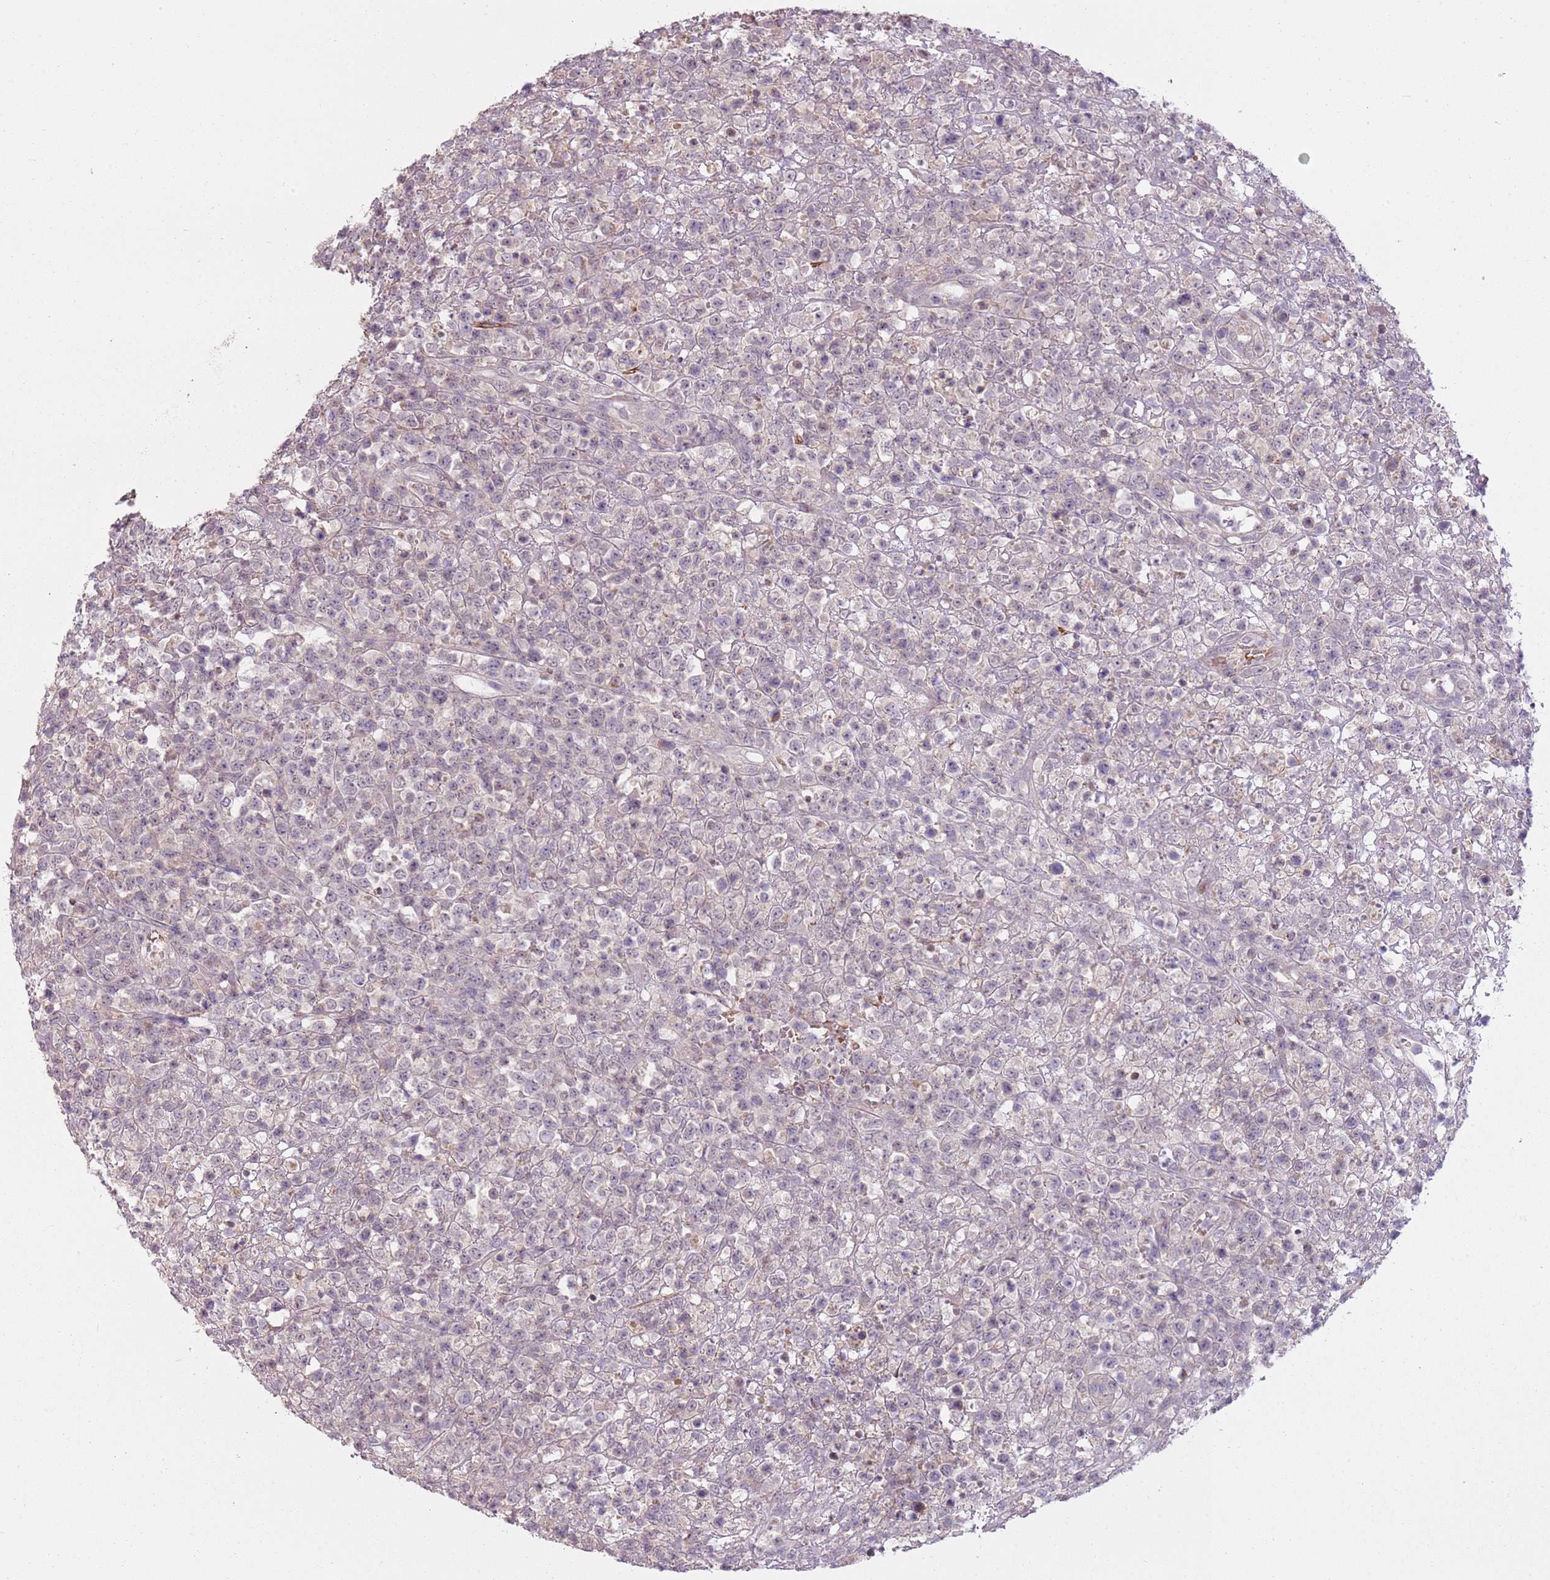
{"staining": {"intensity": "weak", "quantity": "<25%", "location": "cytoplasmic/membranous"}, "tissue": "lymphoma", "cell_type": "Tumor cells", "image_type": "cancer", "snomed": [{"axis": "morphology", "description": "Malignant lymphoma, non-Hodgkin's type, High grade"}, {"axis": "topography", "description": "Colon"}], "caption": "This is a photomicrograph of immunohistochemistry (IHC) staining of lymphoma, which shows no expression in tumor cells. Brightfield microscopy of IHC stained with DAB (brown) and hematoxylin (blue), captured at high magnification.", "gene": "TEKT4", "patient": {"sex": "female", "age": 53}}